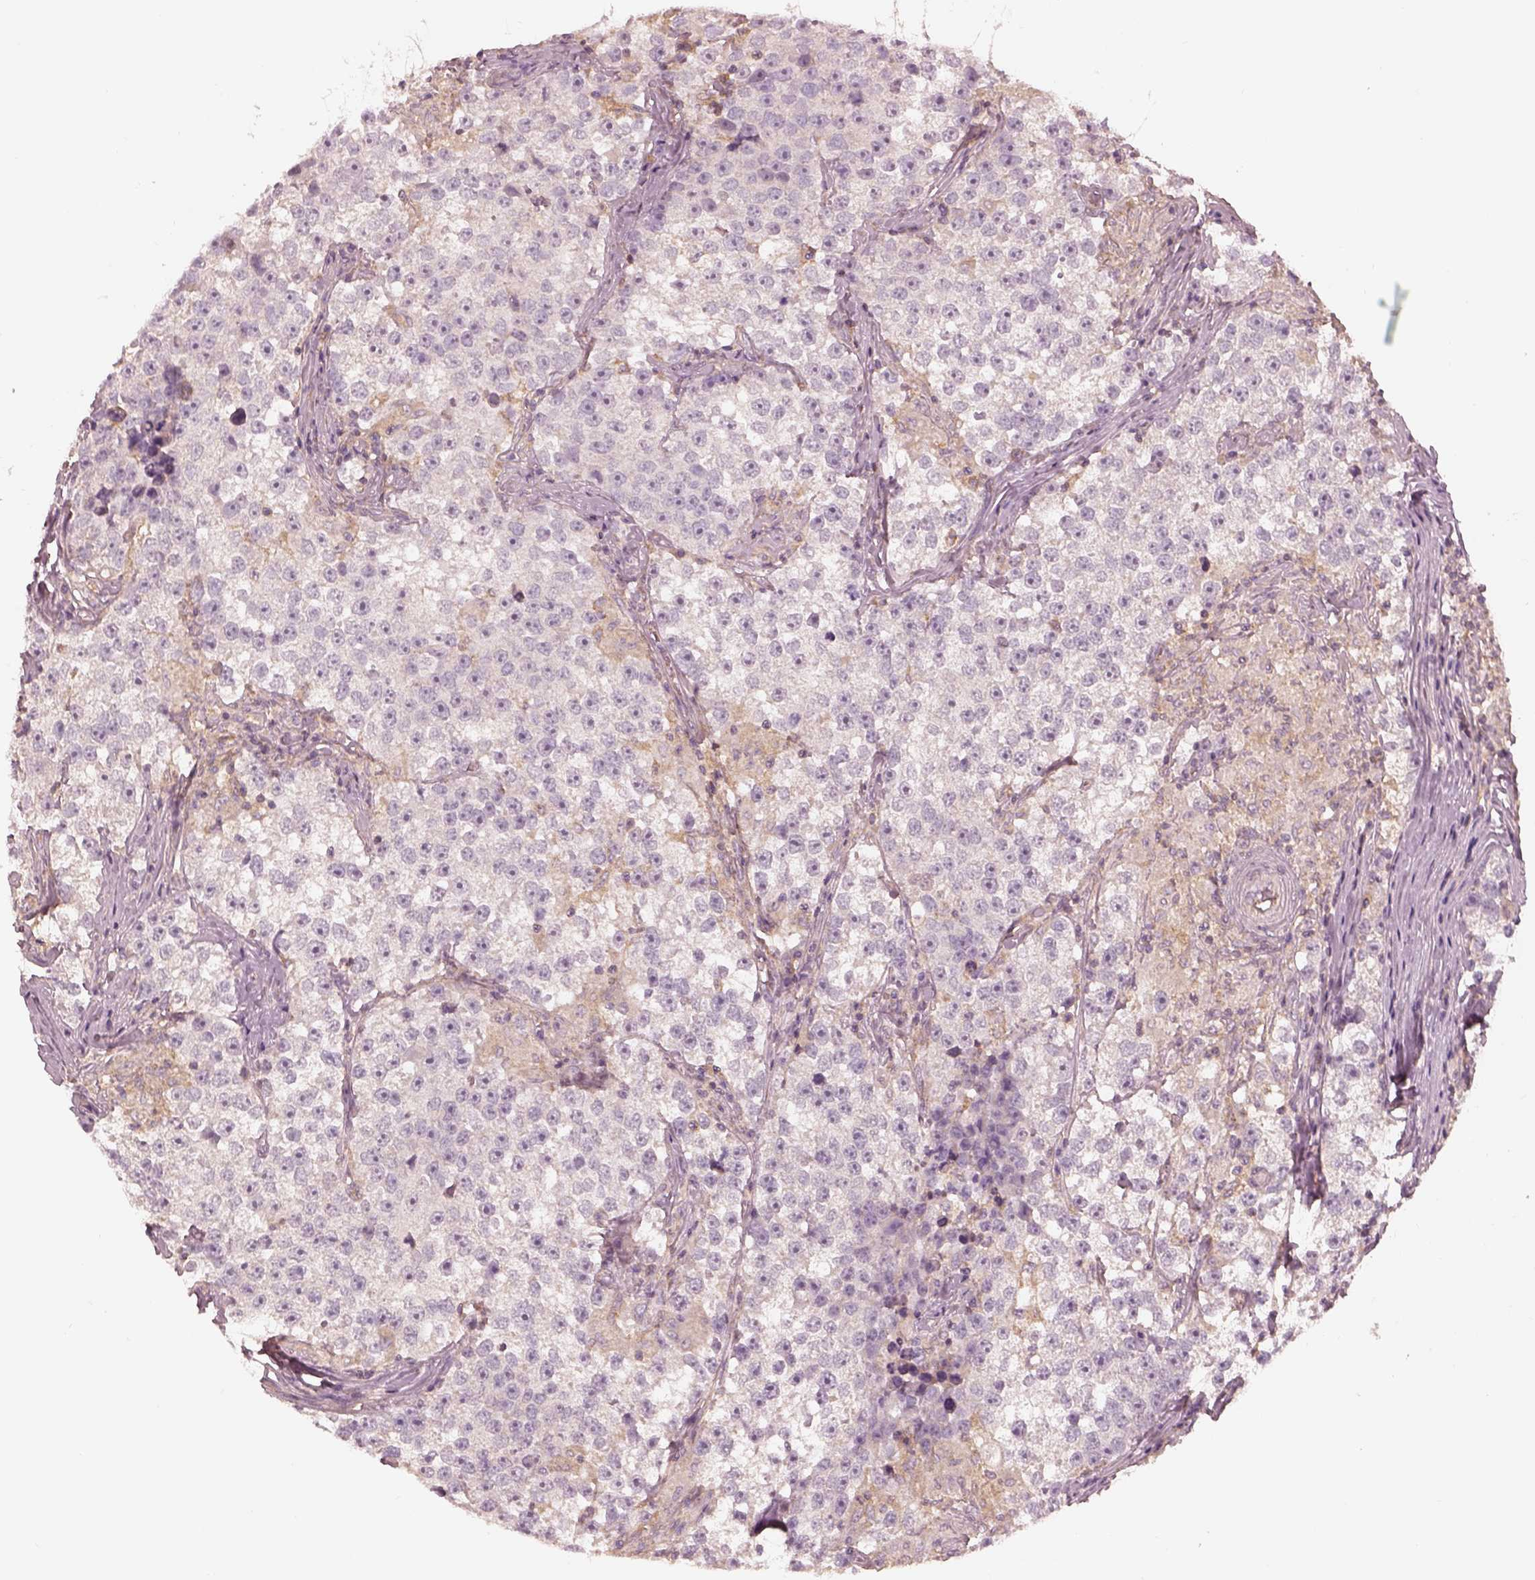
{"staining": {"intensity": "negative", "quantity": "none", "location": "none"}, "tissue": "testis cancer", "cell_type": "Tumor cells", "image_type": "cancer", "snomed": [{"axis": "morphology", "description": "Seminoma, NOS"}, {"axis": "topography", "description": "Testis"}], "caption": "Image shows no protein staining in tumor cells of testis seminoma tissue. The staining is performed using DAB brown chromogen with nuclei counter-stained in using hematoxylin.", "gene": "PRKACG", "patient": {"sex": "male", "age": 46}}